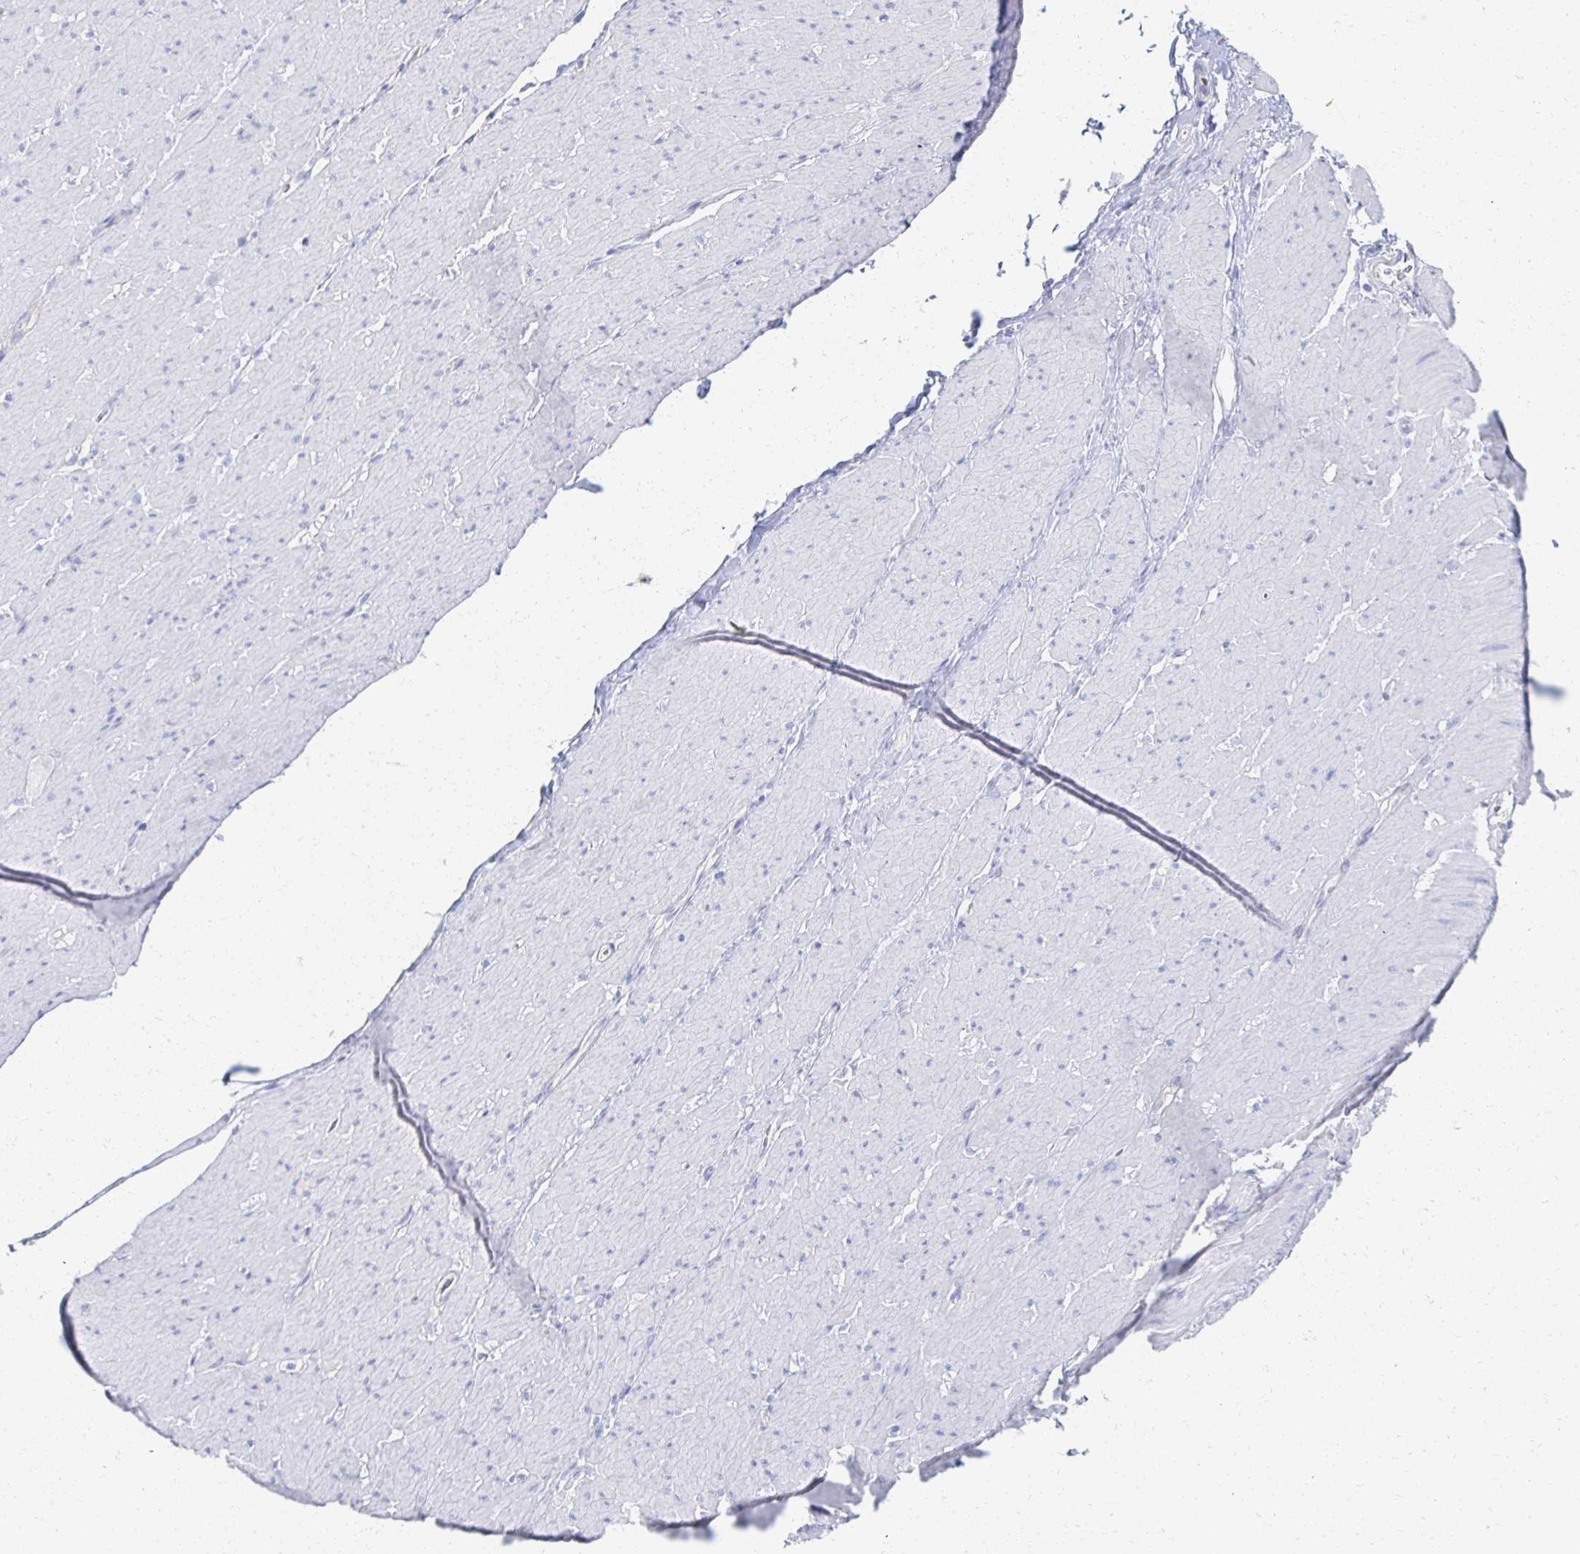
{"staining": {"intensity": "negative", "quantity": "none", "location": "none"}, "tissue": "smooth muscle", "cell_type": "Smooth muscle cells", "image_type": "normal", "snomed": [{"axis": "morphology", "description": "Normal tissue, NOS"}, {"axis": "topography", "description": "Smooth muscle"}, {"axis": "topography", "description": "Rectum"}], "caption": "Photomicrograph shows no protein positivity in smooth muscle cells of normal smooth muscle.", "gene": "PRR20A", "patient": {"sex": "male", "age": 53}}